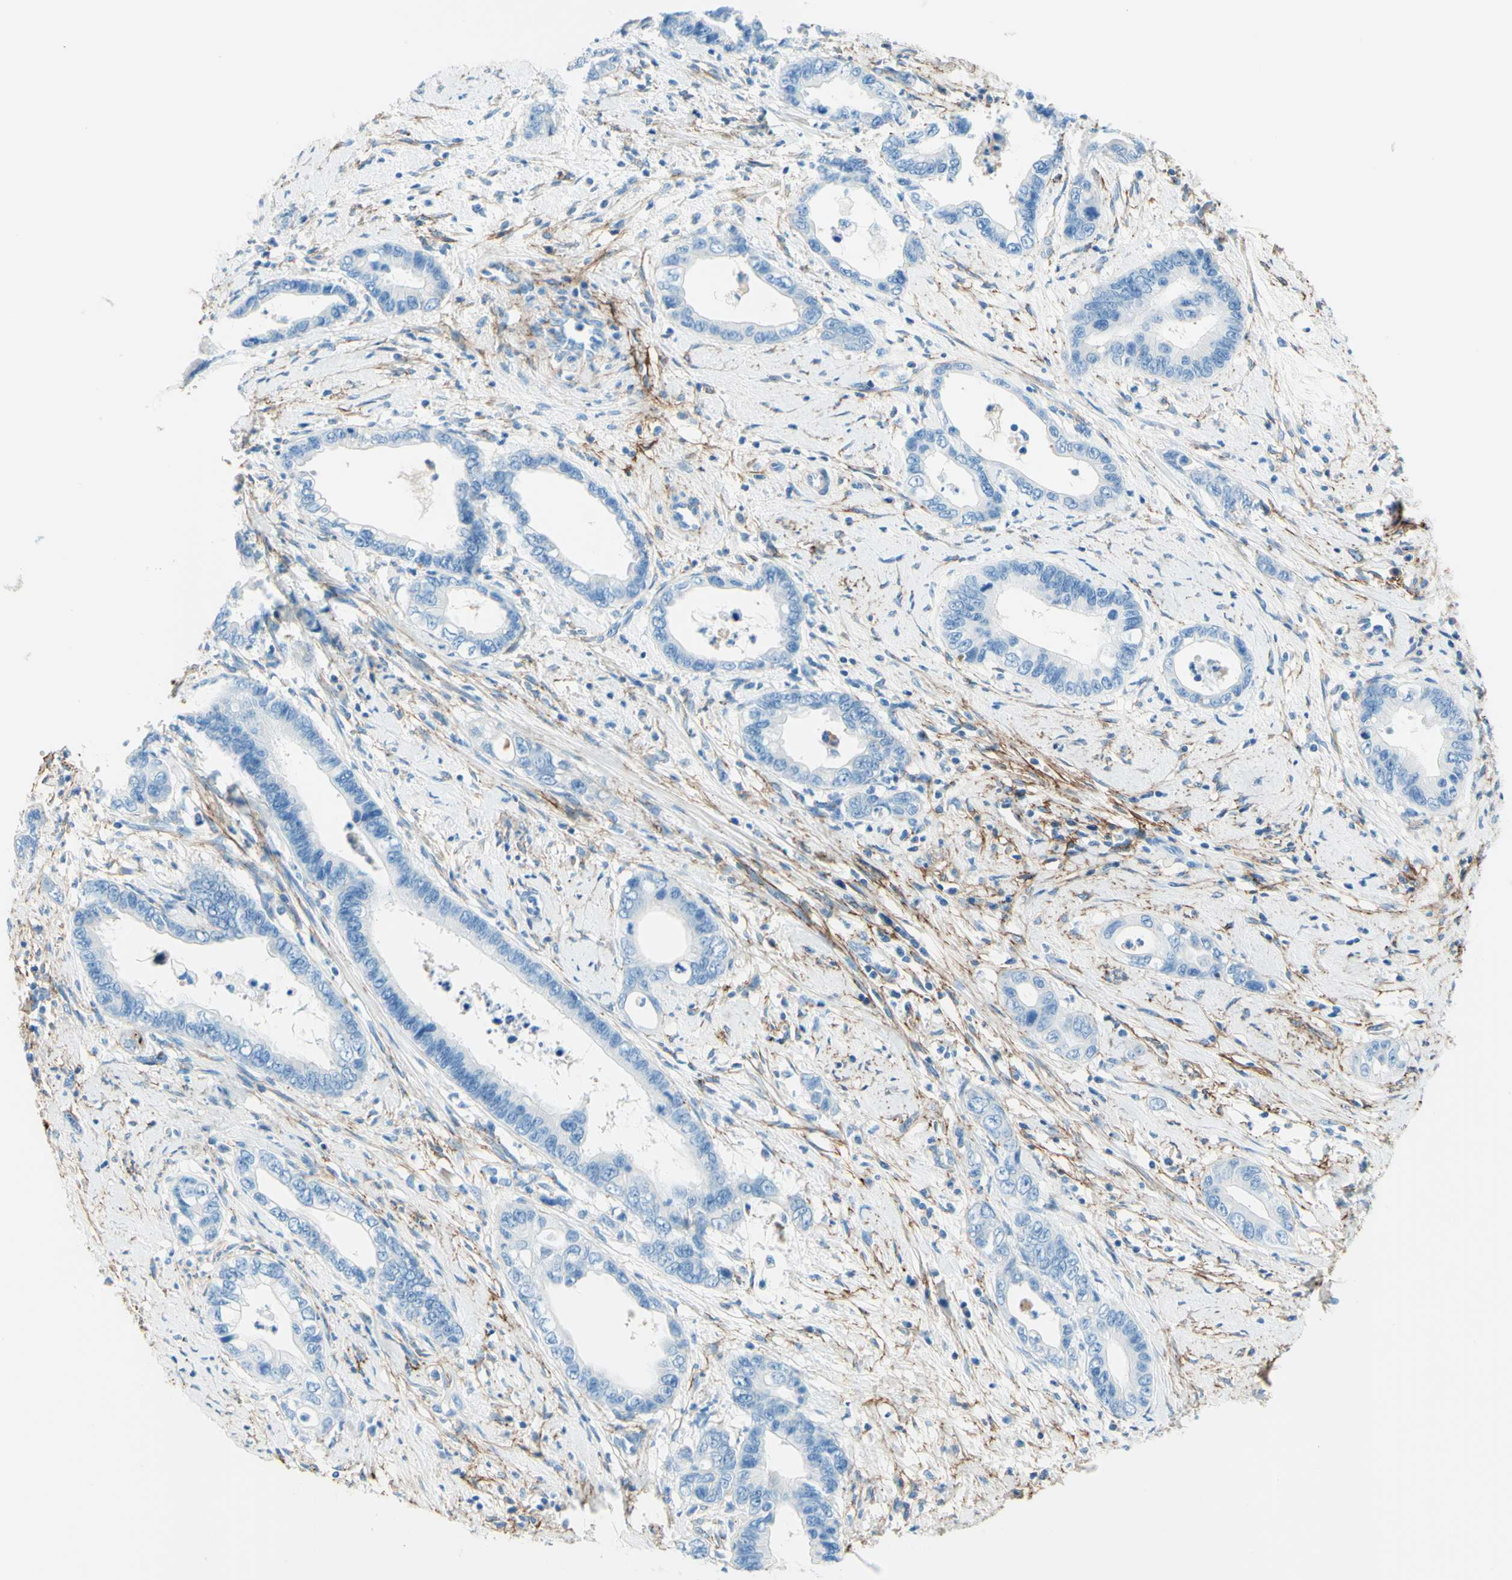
{"staining": {"intensity": "negative", "quantity": "none", "location": "none"}, "tissue": "cervical cancer", "cell_type": "Tumor cells", "image_type": "cancer", "snomed": [{"axis": "morphology", "description": "Adenocarcinoma, NOS"}, {"axis": "topography", "description": "Cervix"}], "caption": "Human cervical cancer (adenocarcinoma) stained for a protein using immunohistochemistry (IHC) reveals no staining in tumor cells.", "gene": "MFAP5", "patient": {"sex": "female", "age": 44}}